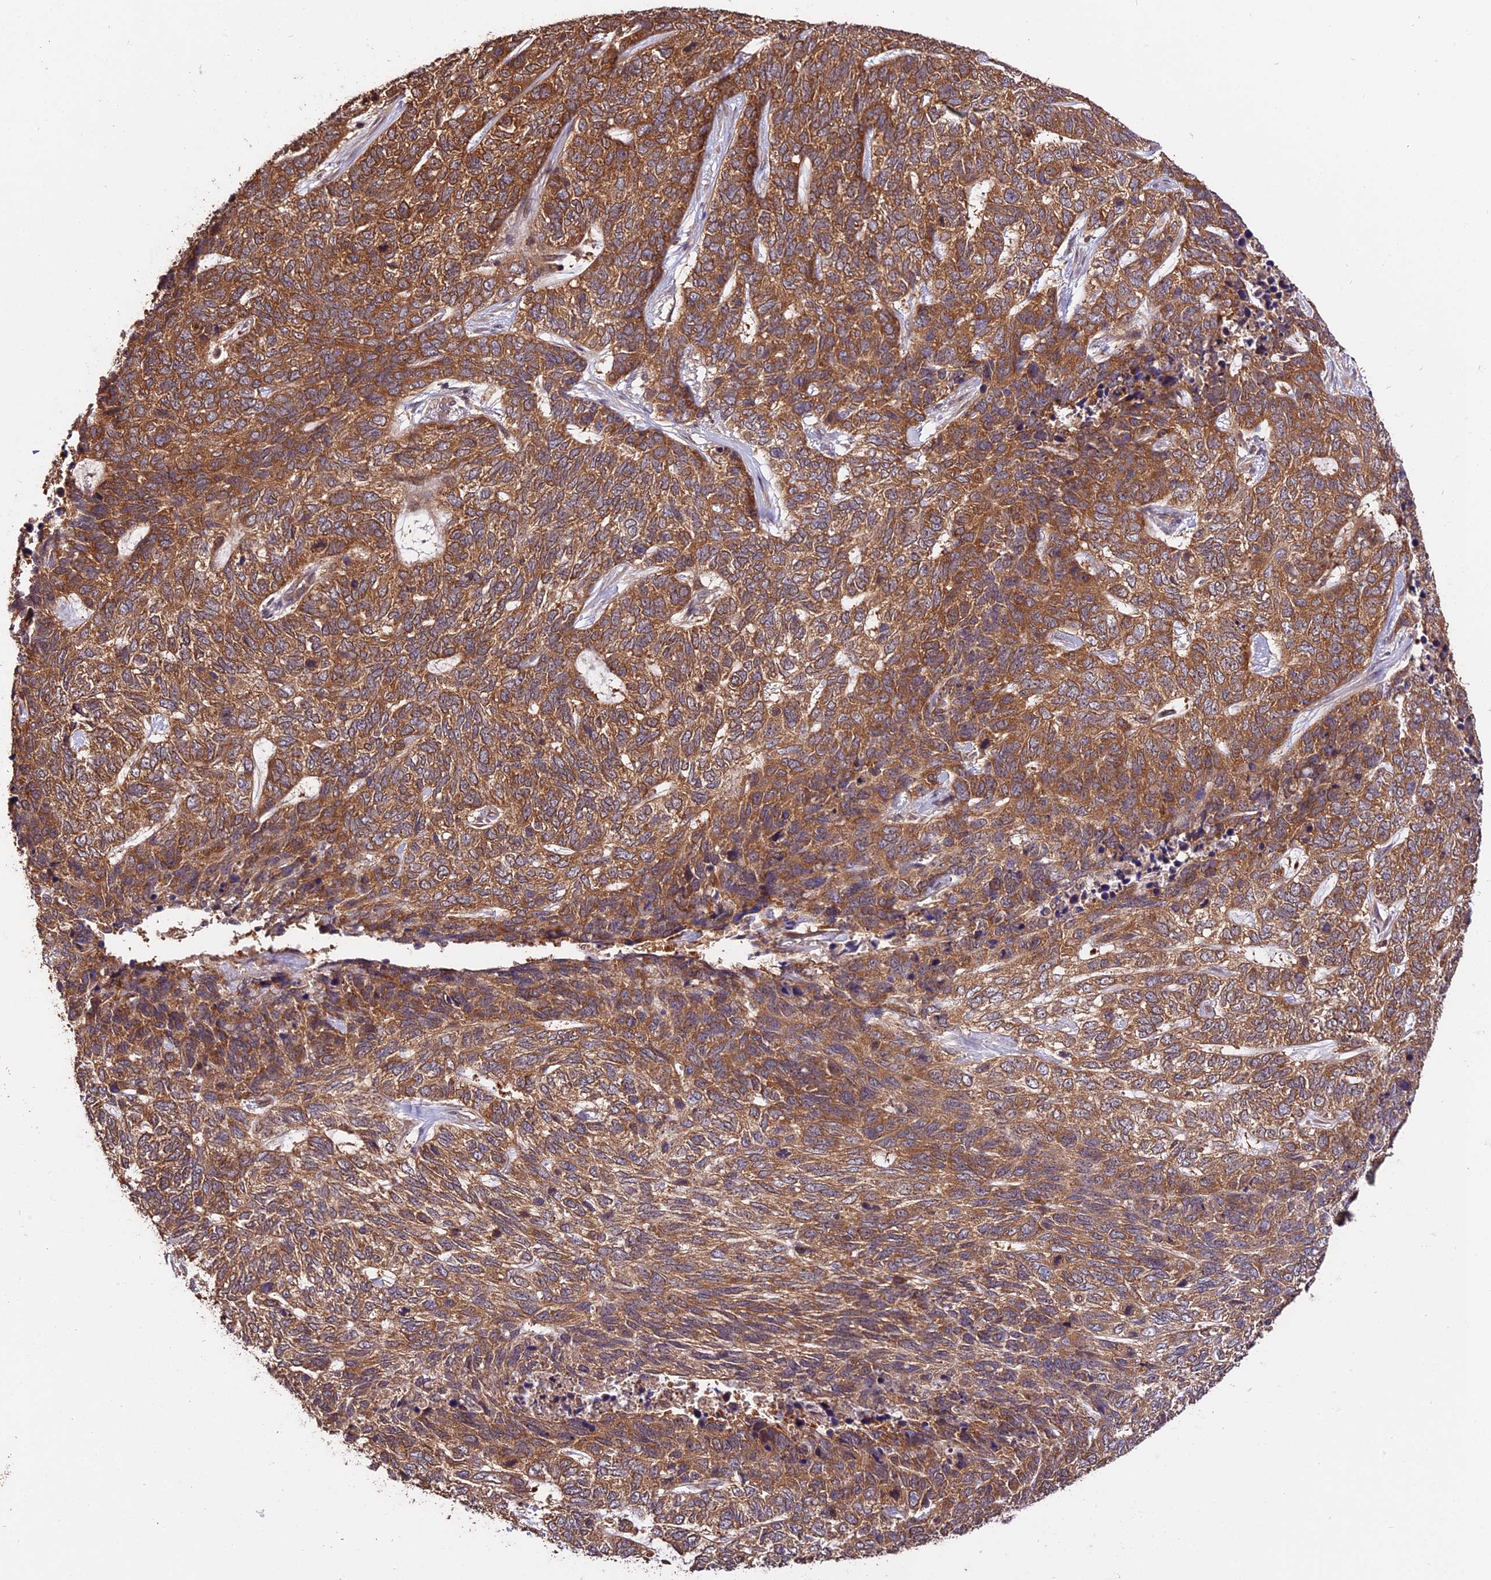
{"staining": {"intensity": "moderate", "quantity": ">75%", "location": "cytoplasmic/membranous"}, "tissue": "skin cancer", "cell_type": "Tumor cells", "image_type": "cancer", "snomed": [{"axis": "morphology", "description": "Basal cell carcinoma"}, {"axis": "topography", "description": "Skin"}], "caption": "A high-resolution photomicrograph shows immunohistochemistry staining of skin cancer (basal cell carcinoma), which displays moderate cytoplasmic/membranous expression in about >75% of tumor cells.", "gene": "TRMT1", "patient": {"sex": "female", "age": 65}}